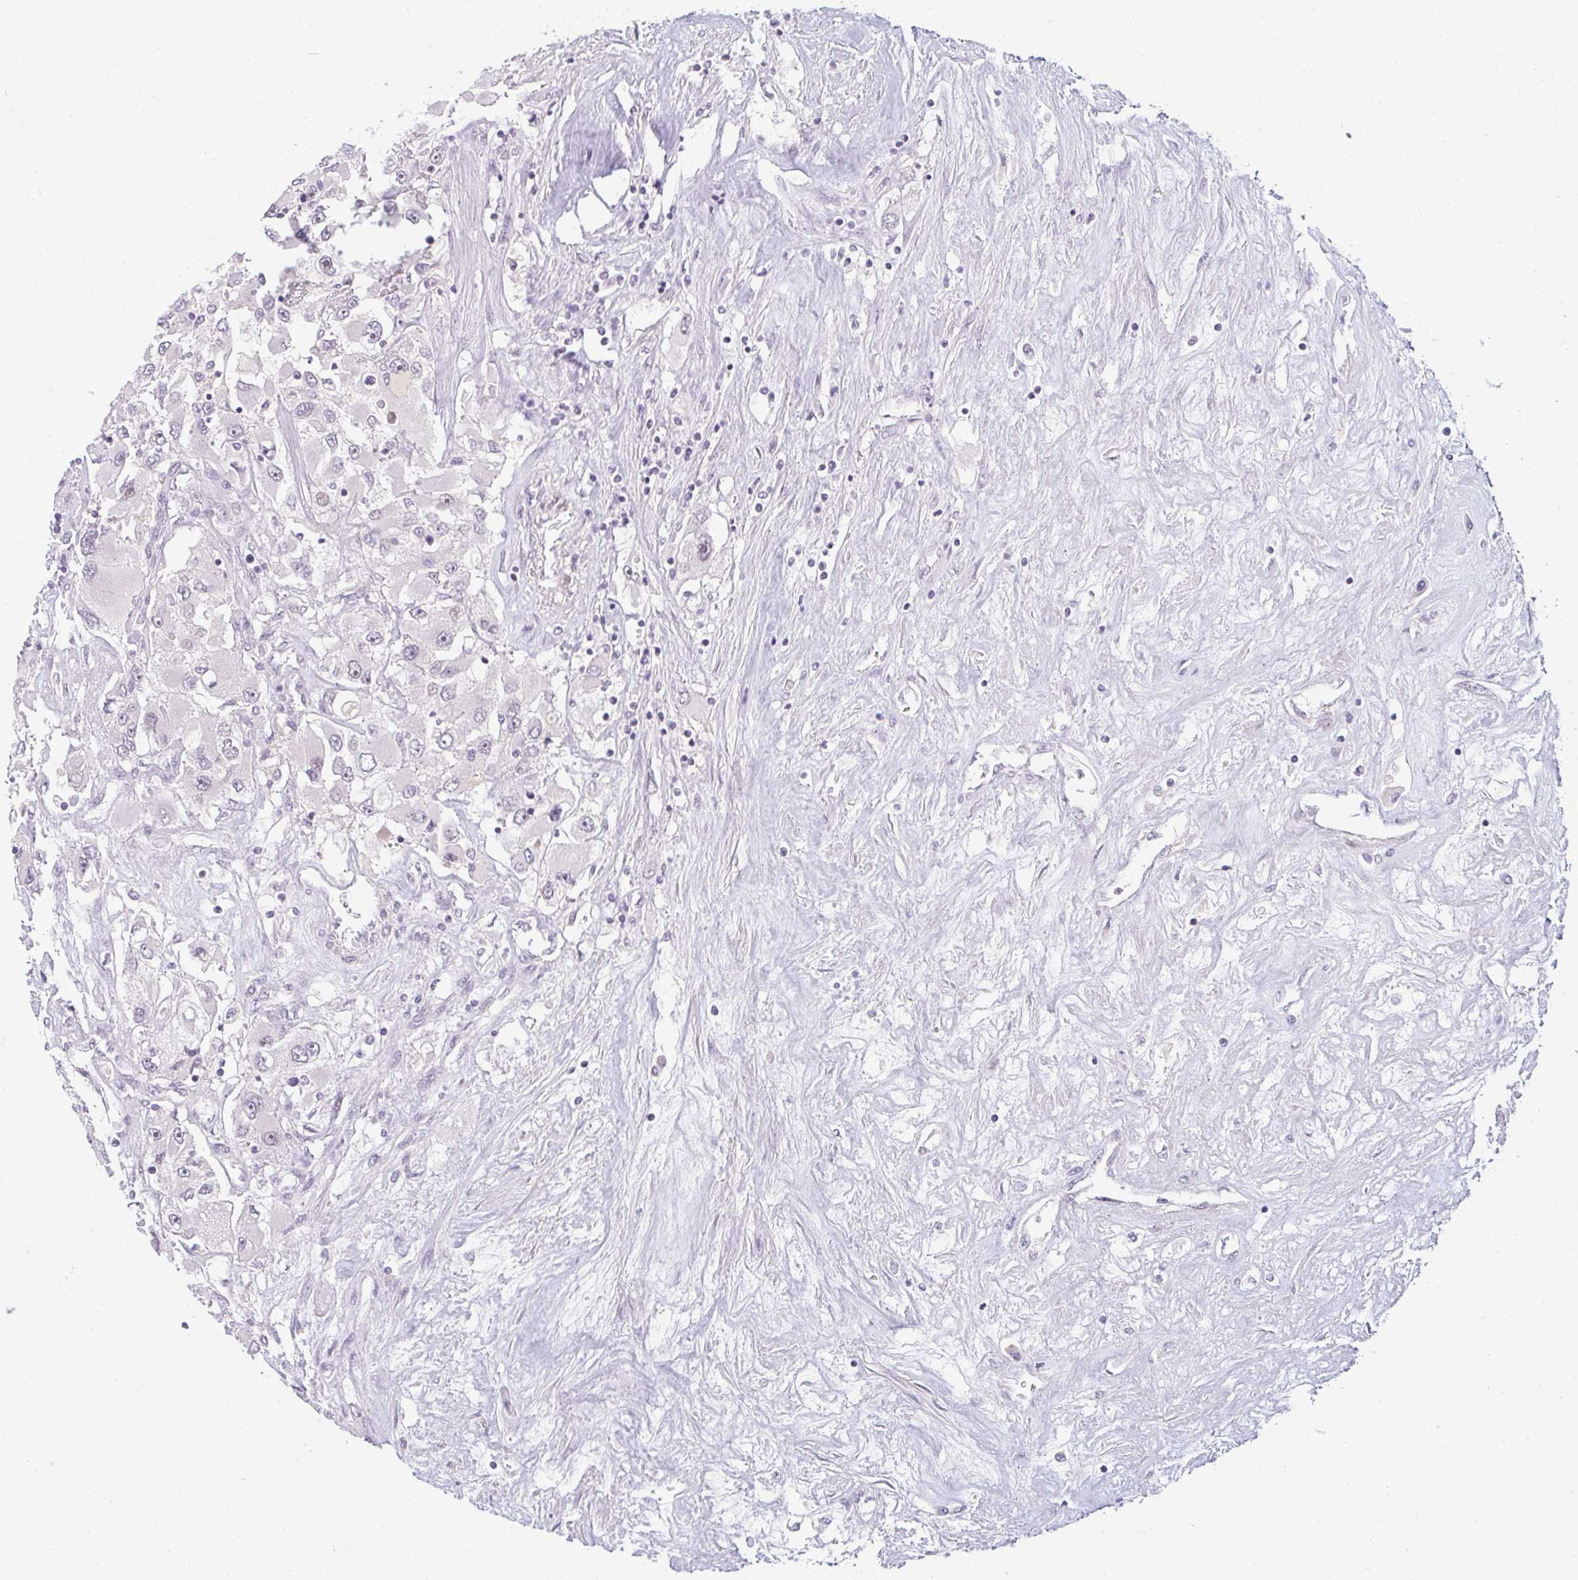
{"staining": {"intensity": "negative", "quantity": "none", "location": "none"}, "tissue": "renal cancer", "cell_type": "Tumor cells", "image_type": "cancer", "snomed": [{"axis": "morphology", "description": "Adenocarcinoma, NOS"}, {"axis": "topography", "description": "Kidney"}], "caption": "IHC of renal cancer (adenocarcinoma) reveals no staining in tumor cells.", "gene": "PPFIA4", "patient": {"sex": "female", "age": 52}}